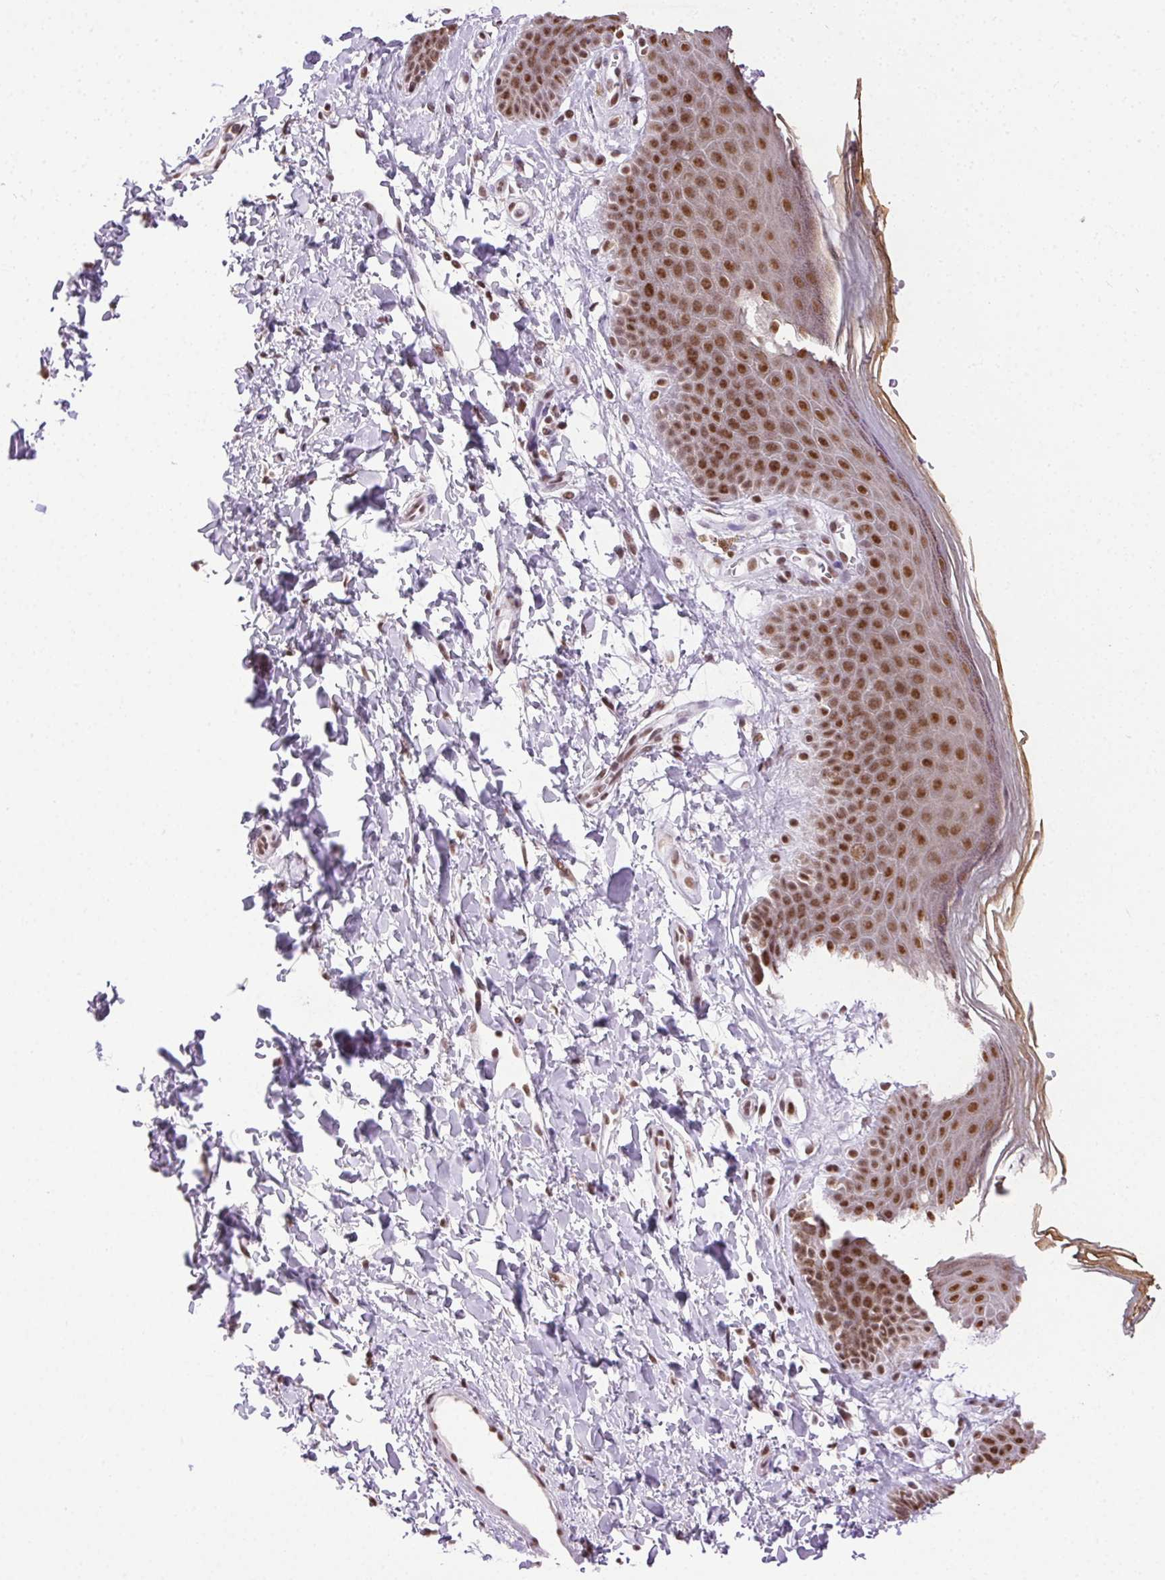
{"staining": {"intensity": "strong", "quantity": ">75%", "location": "nuclear"}, "tissue": "skin", "cell_type": "Epidermal cells", "image_type": "normal", "snomed": [{"axis": "morphology", "description": "Normal tissue, NOS"}, {"axis": "topography", "description": "Anal"}], "caption": "Immunohistochemical staining of normal human skin shows high levels of strong nuclear staining in approximately >75% of epidermal cells. The staining is performed using DAB (3,3'-diaminobenzidine) brown chromogen to label protein expression. The nuclei are counter-stained blue using hematoxylin.", "gene": "TRA2B", "patient": {"sex": "male", "age": 53}}